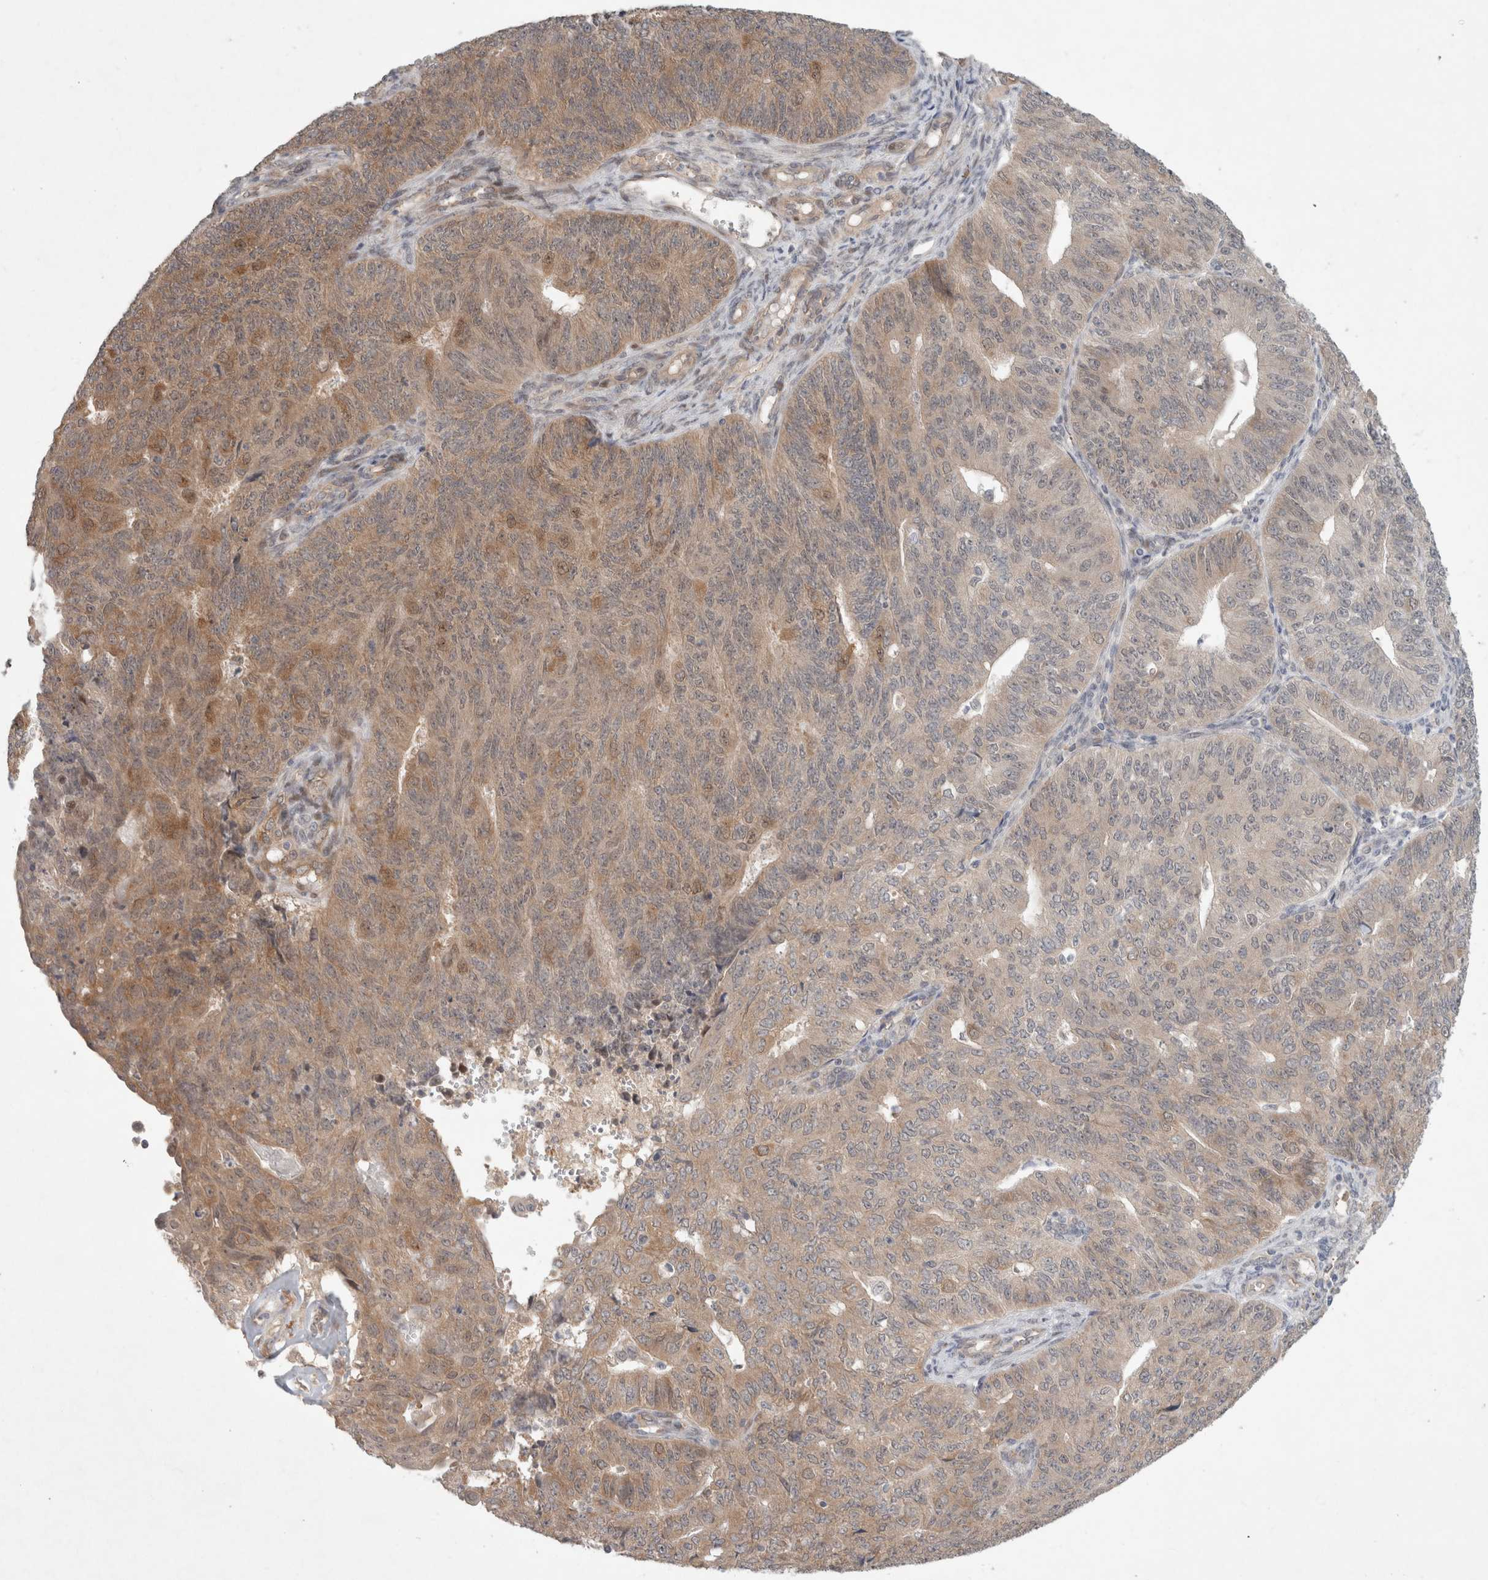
{"staining": {"intensity": "moderate", "quantity": "25%-75%", "location": "cytoplasmic/membranous"}, "tissue": "endometrial cancer", "cell_type": "Tumor cells", "image_type": "cancer", "snomed": [{"axis": "morphology", "description": "Adenocarcinoma, NOS"}, {"axis": "topography", "description": "Endometrium"}], "caption": "There is medium levels of moderate cytoplasmic/membranous expression in tumor cells of endometrial cancer, as demonstrated by immunohistochemical staining (brown color).", "gene": "RASAL2", "patient": {"sex": "female", "age": 32}}